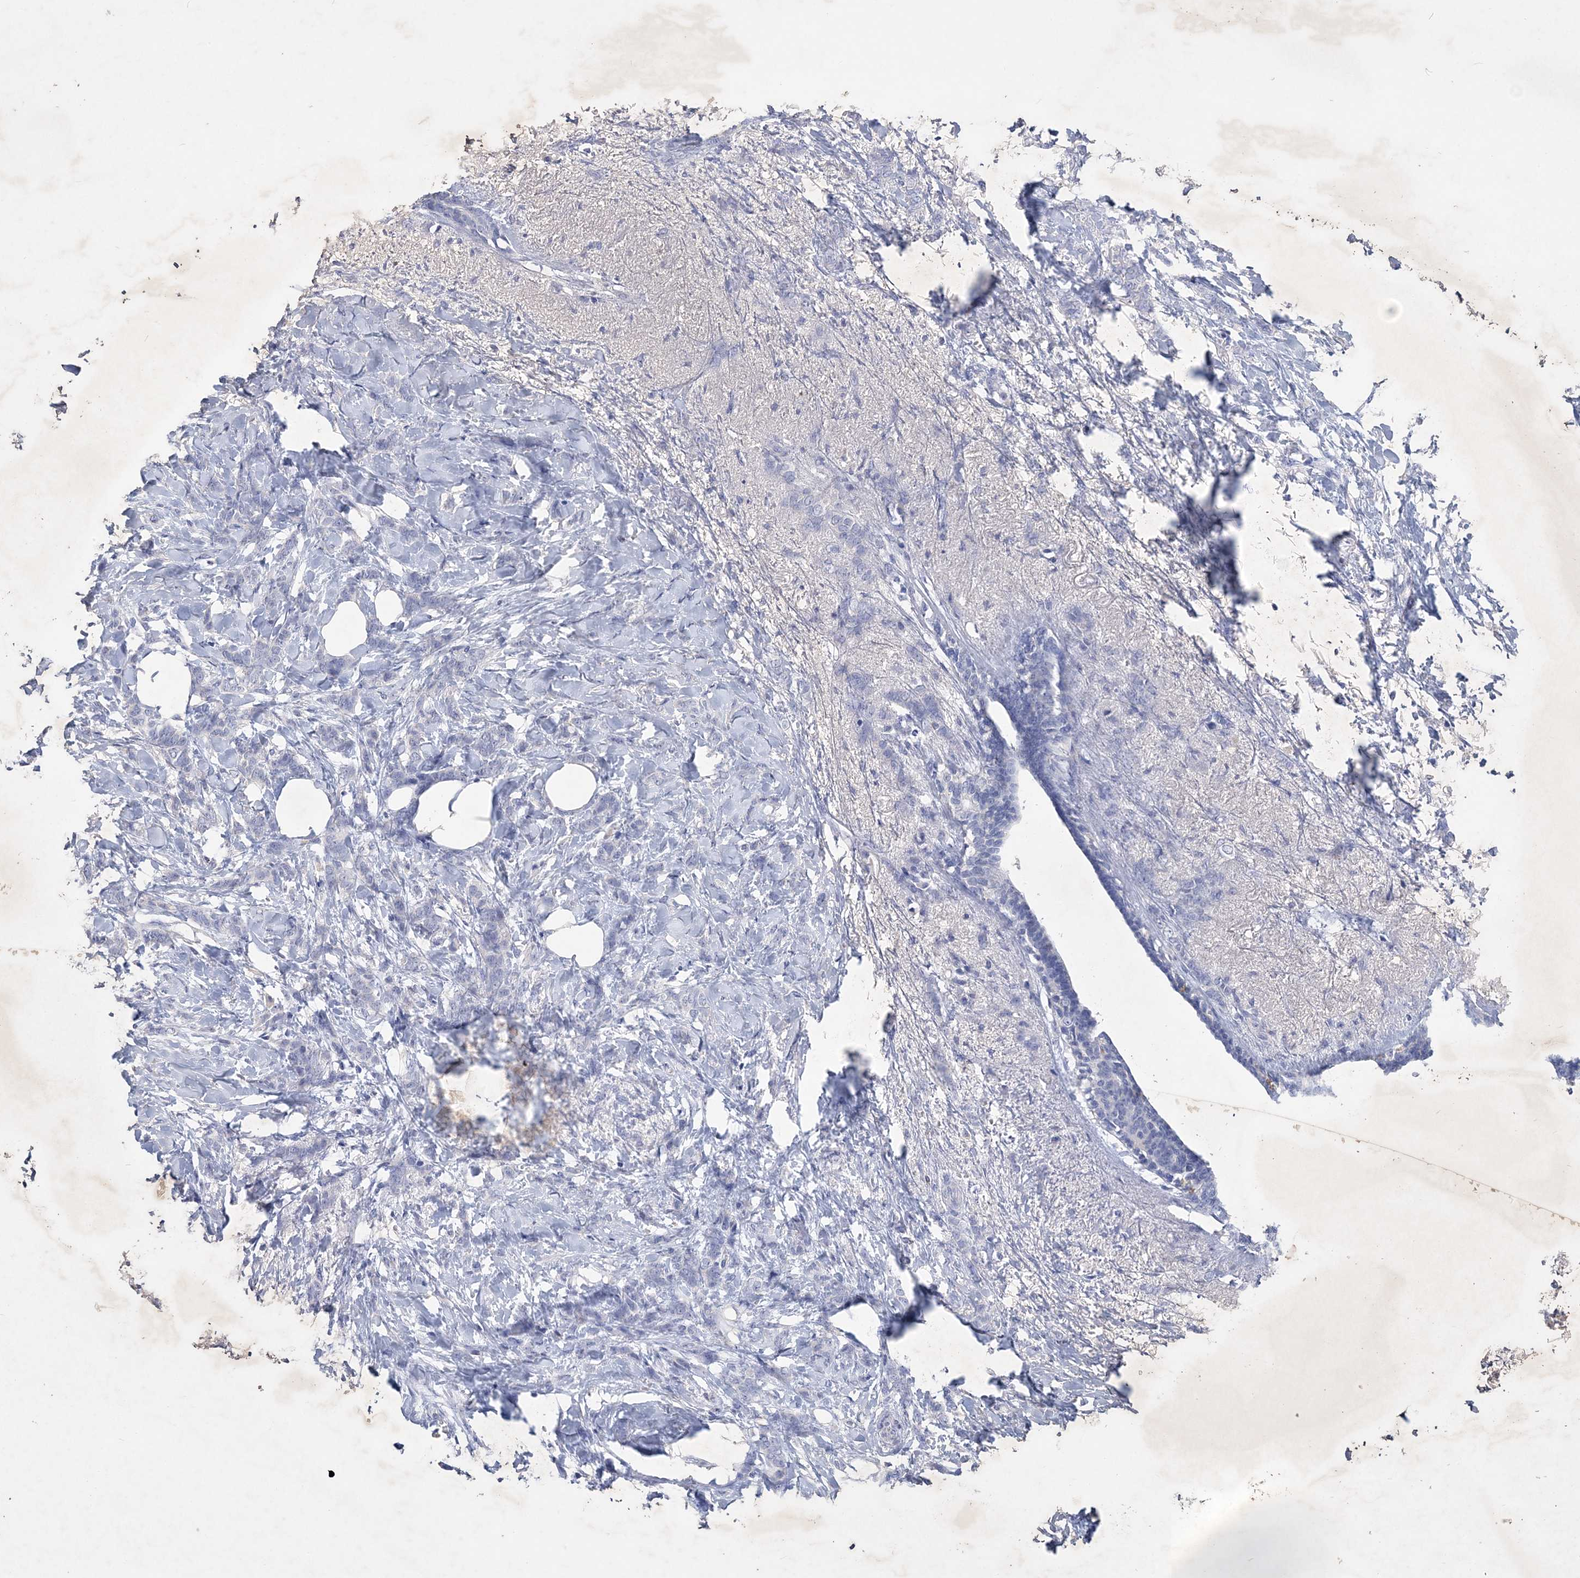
{"staining": {"intensity": "negative", "quantity": "none", "location": "none"}, "tissue": "breast cancer", "cell_type": "Tumor cells", "image_type": "cancer", "snomed": [{"axis": "morphology", "description": "Lobular carcinoma, in situ"}, {"axis": "morphology", "description": "Lobular carcinoma"}, {"axis": "topography", "description": "Breast"}], "caption": "Immunohistochemistry histopathology image of neoplastic tissue: breast cancer stained with DAB displays no significant protein positivity in tumor cells.", "gene": "COPS8", "patient": {"sex": "female", "age": 41}}